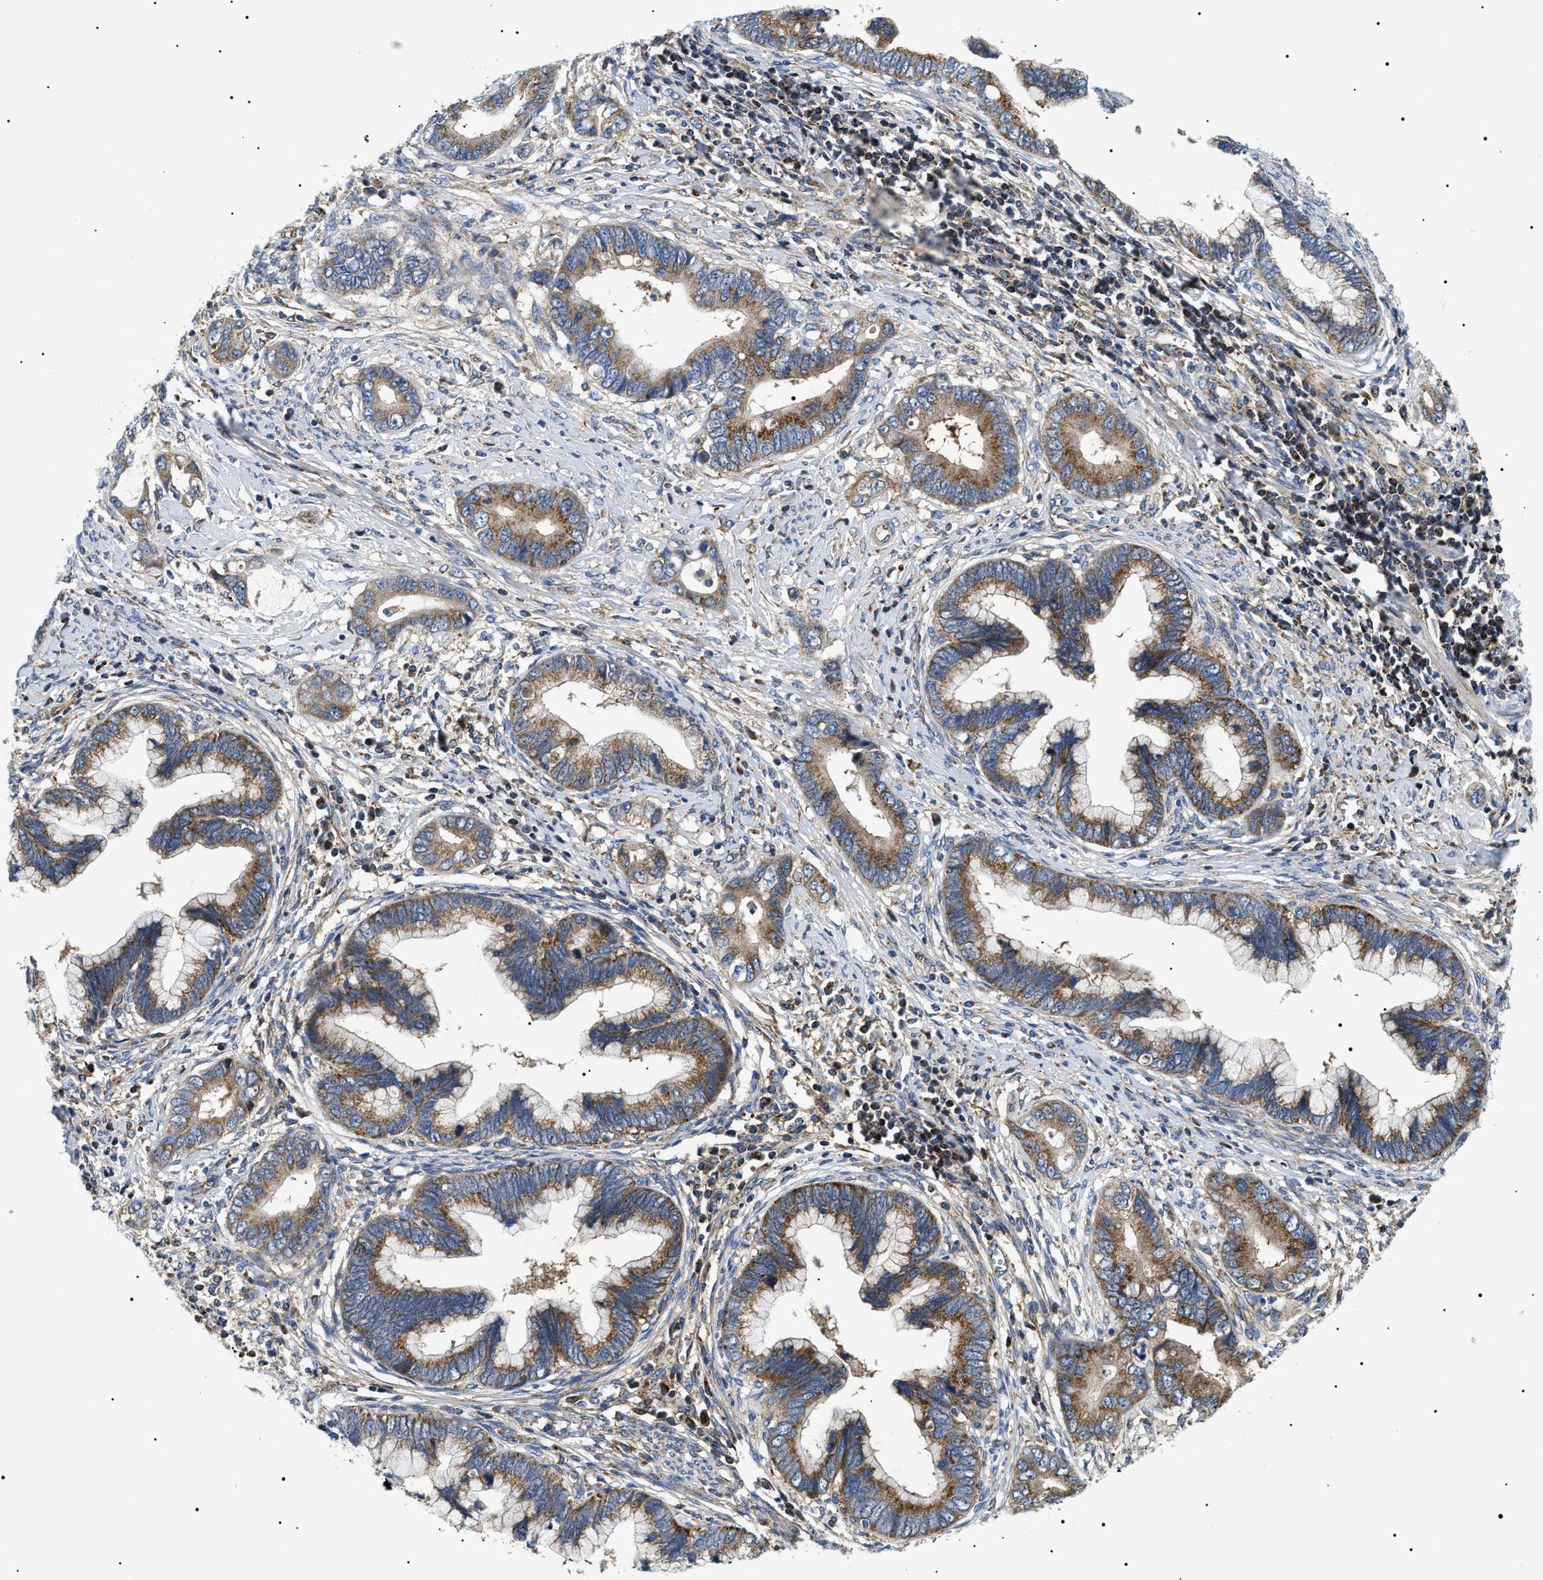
{"staining": {"intensity": "moderate", "quantity": ">75%", "location": "cytoplasmic/membranous"}, "tissue": "cervical cancer", "cell_type": "Tumor cells", "image_type": "cancer", "snomed": [{"axis": "morphology", "description": "Adenocarcinoma, NOS"}, {"axis": "topography", "description": "Cervix"}], "caption": "Cervical cancer (adenocarcinoma) stained for a protein (brown) displays moderate cytoplasmic/membranous positive expression in approximately >75% of tumor cells.", "gene": "OXSM", "patient": {"sex": "female", "age": 44}}